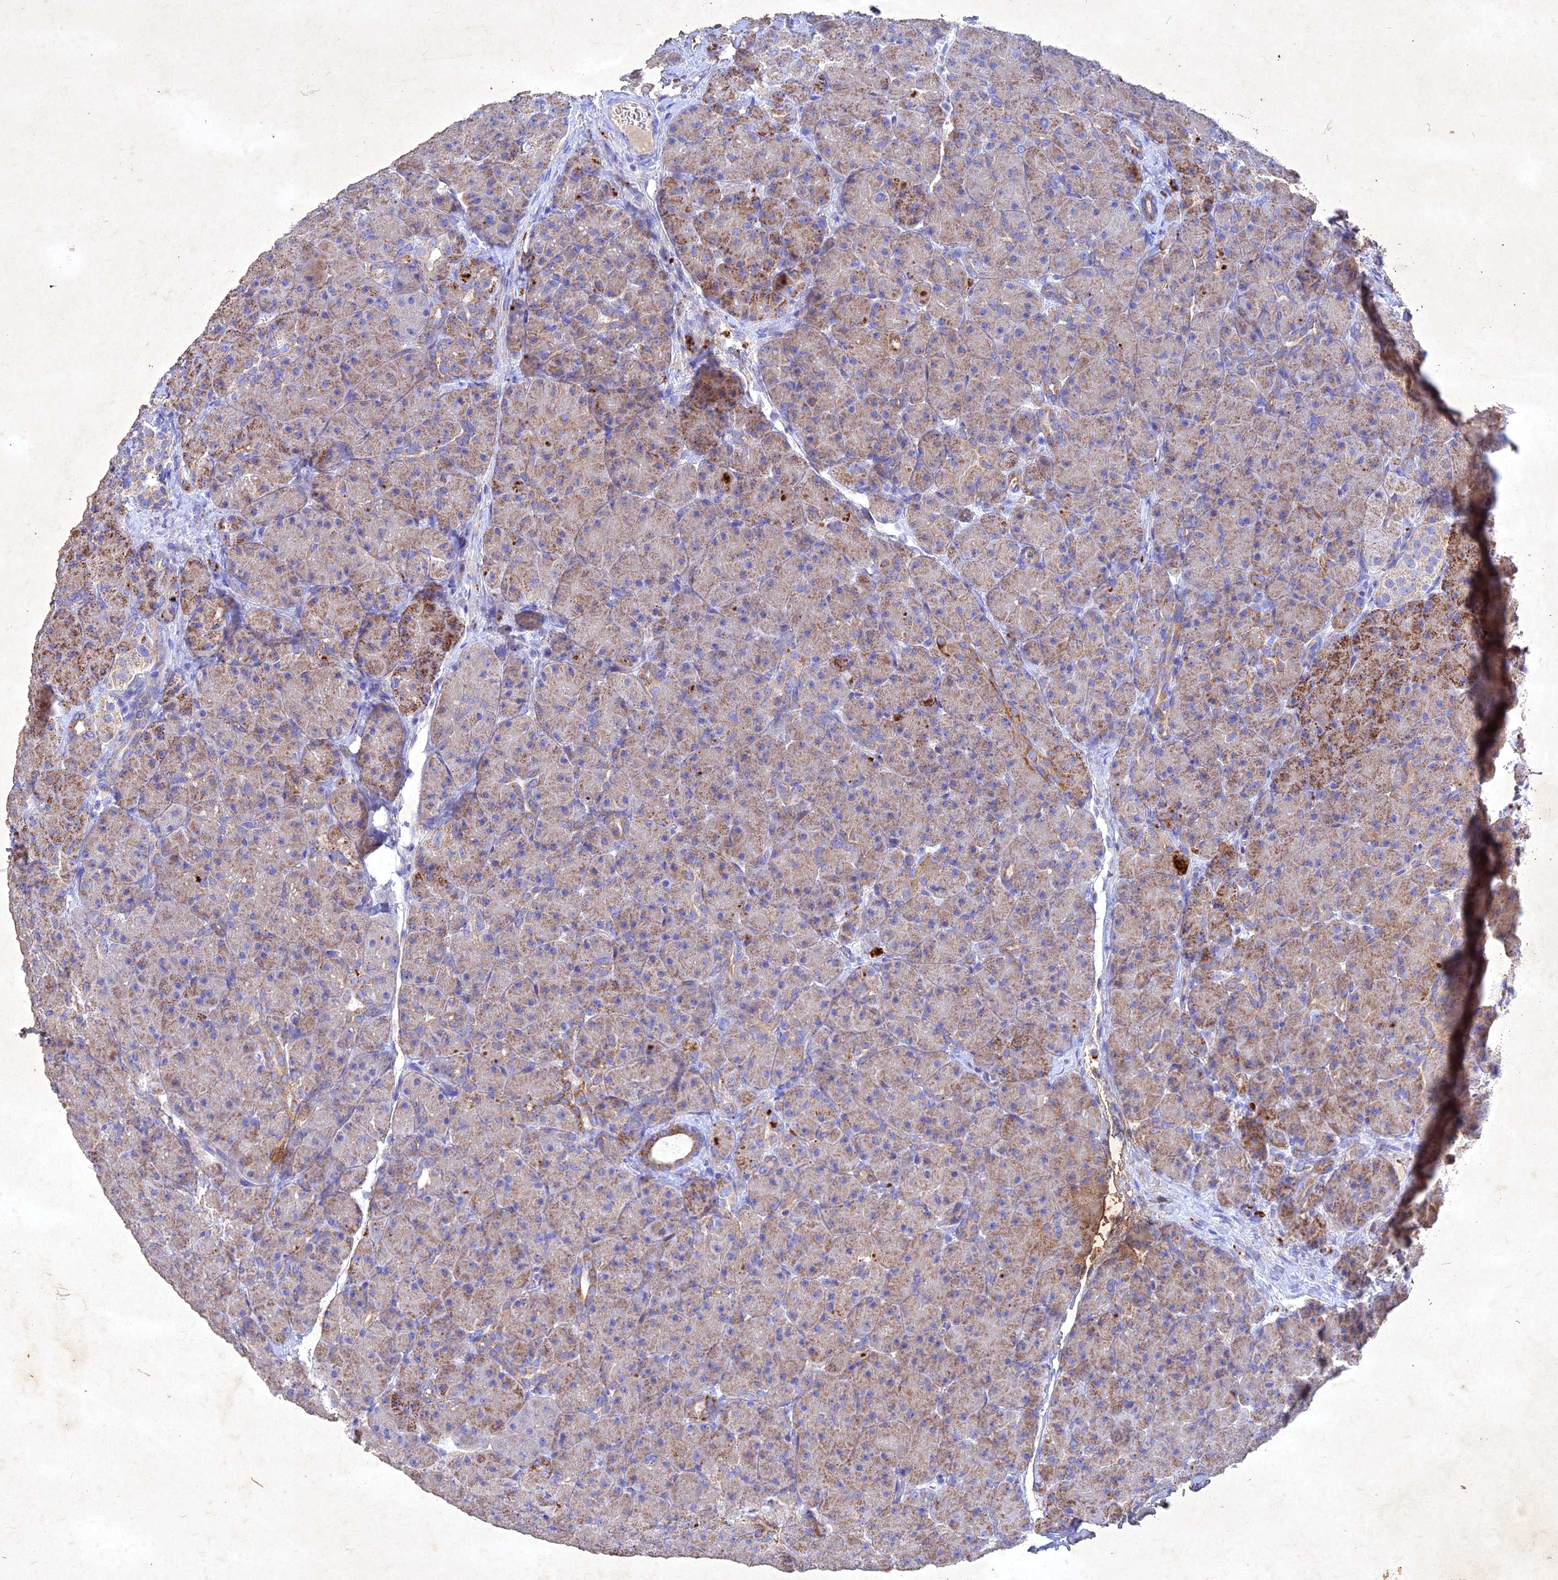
{"staining": {"intensity": "moderate", "quantity": "25%-75%", "location": "cytoplasmic/membranous"}, "tissue": "pancreas", "cell_type": "Exocrine glandular cells", "image_type": "normal", "snomed": [{"axis": "morphology", "description": "Normal tissue, NOS"}, {"axis": "topography", "description": "Pancreas"}], "caption": "High-power microscopy captured an immunohistochemistry histopathology image of normal pancreas, revealing moderate cytoplasmic/membranous staining in about 25%-75% of exocrine glandular cells. (IHC, brightfield microscopy, high magnification).", "gene": "NDUFV1", "patient": {"sex": "male", "age": 66}}